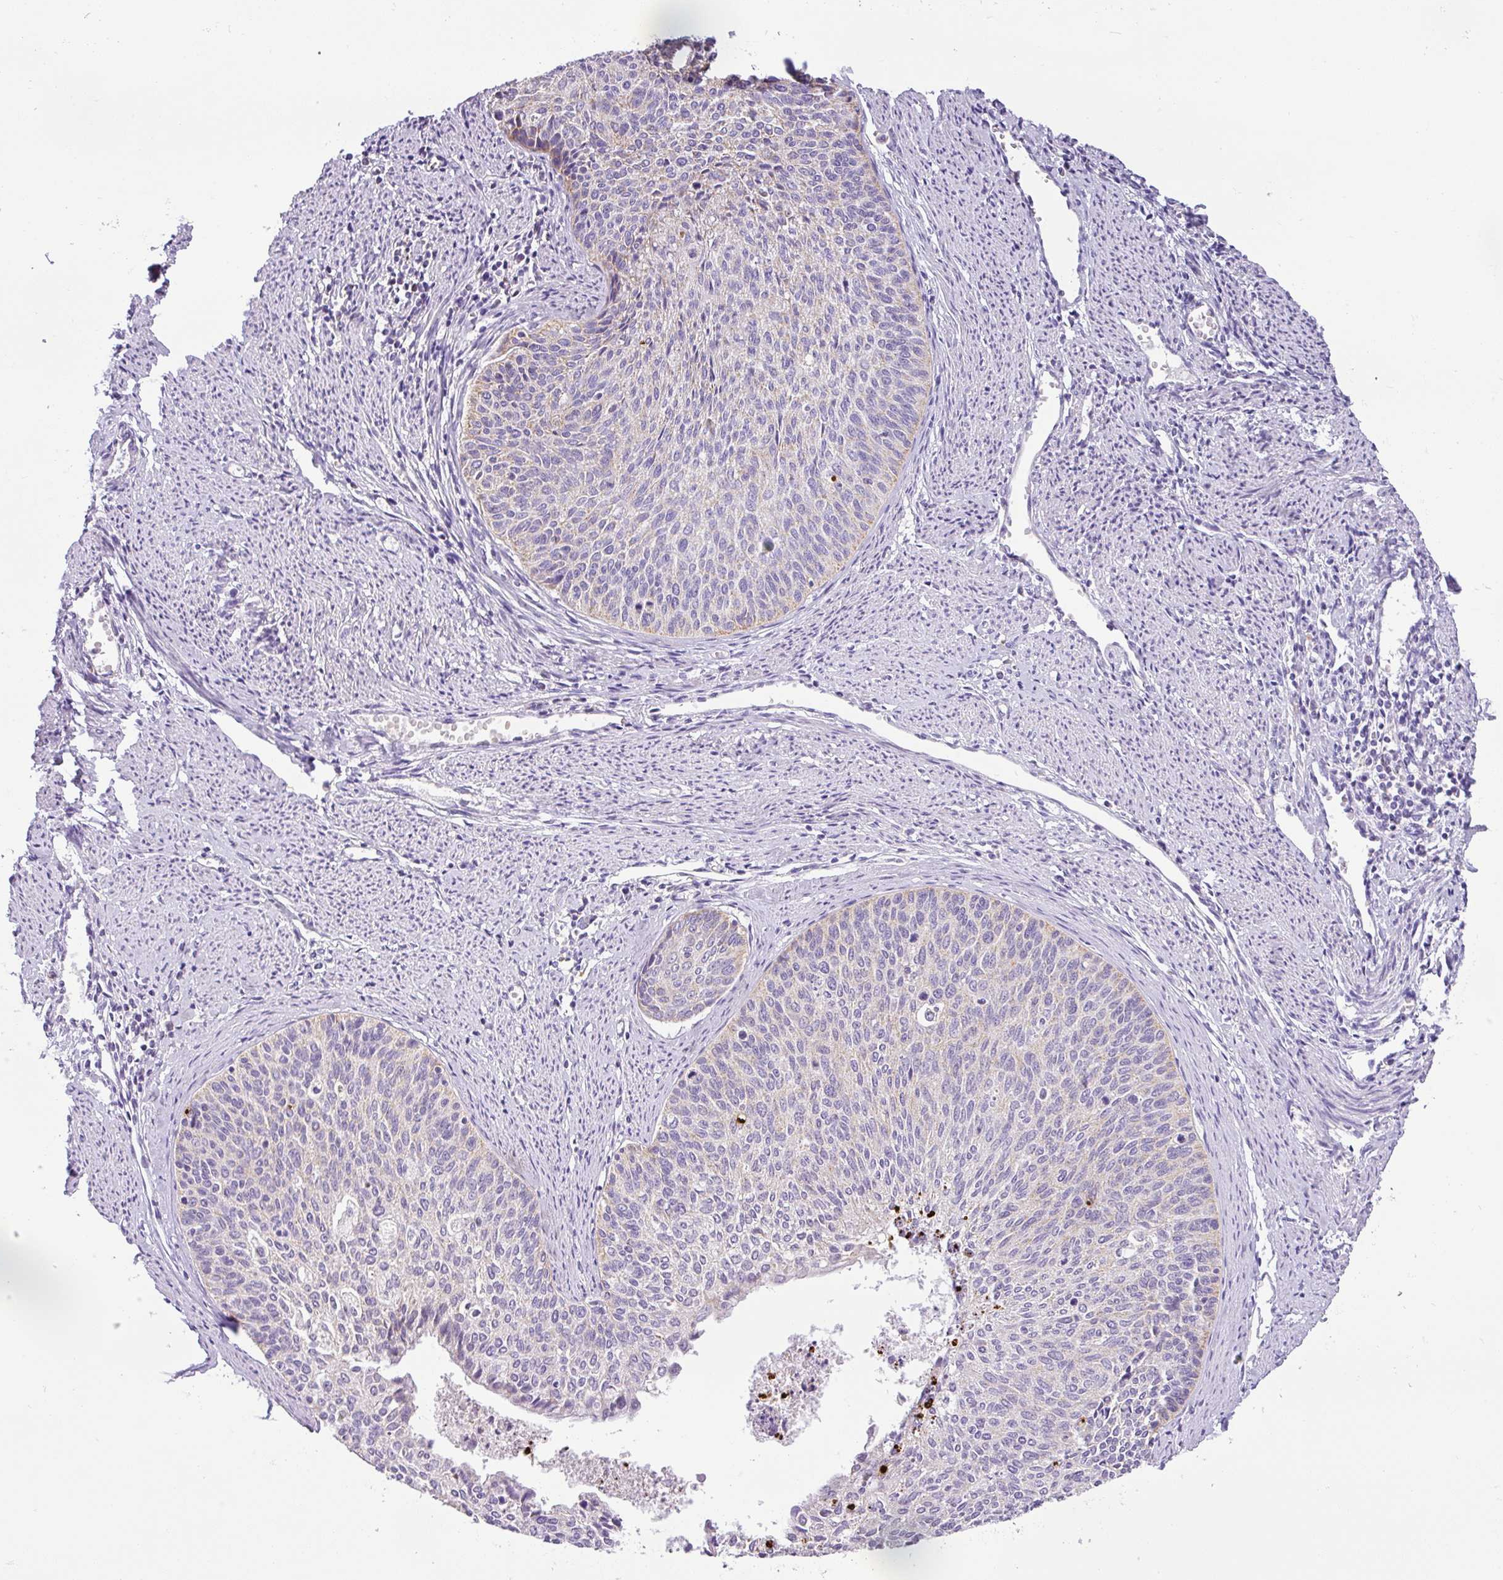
{"staining": {"intensity": "weak", "quantity": "<25%", "location": "cytoplasmic/membranous"}, "tissue": "cervical cancer", "cell_type": "Tumor cells", "image_type": "cancer", "snomed": [{"axis": "morphology", "description": "Squamous cell carcinoma, NOS"}, {"axis": "topography", "description": "Cervix"}], "caption": "This is a photomicrograph of immunohistochemistry (IHC) staining of squamous cell carcinoma (cervical), which shows no staining in tumor cells.", "gene": "HMCN2", "patient": {"sex": "female", "age": 55}}